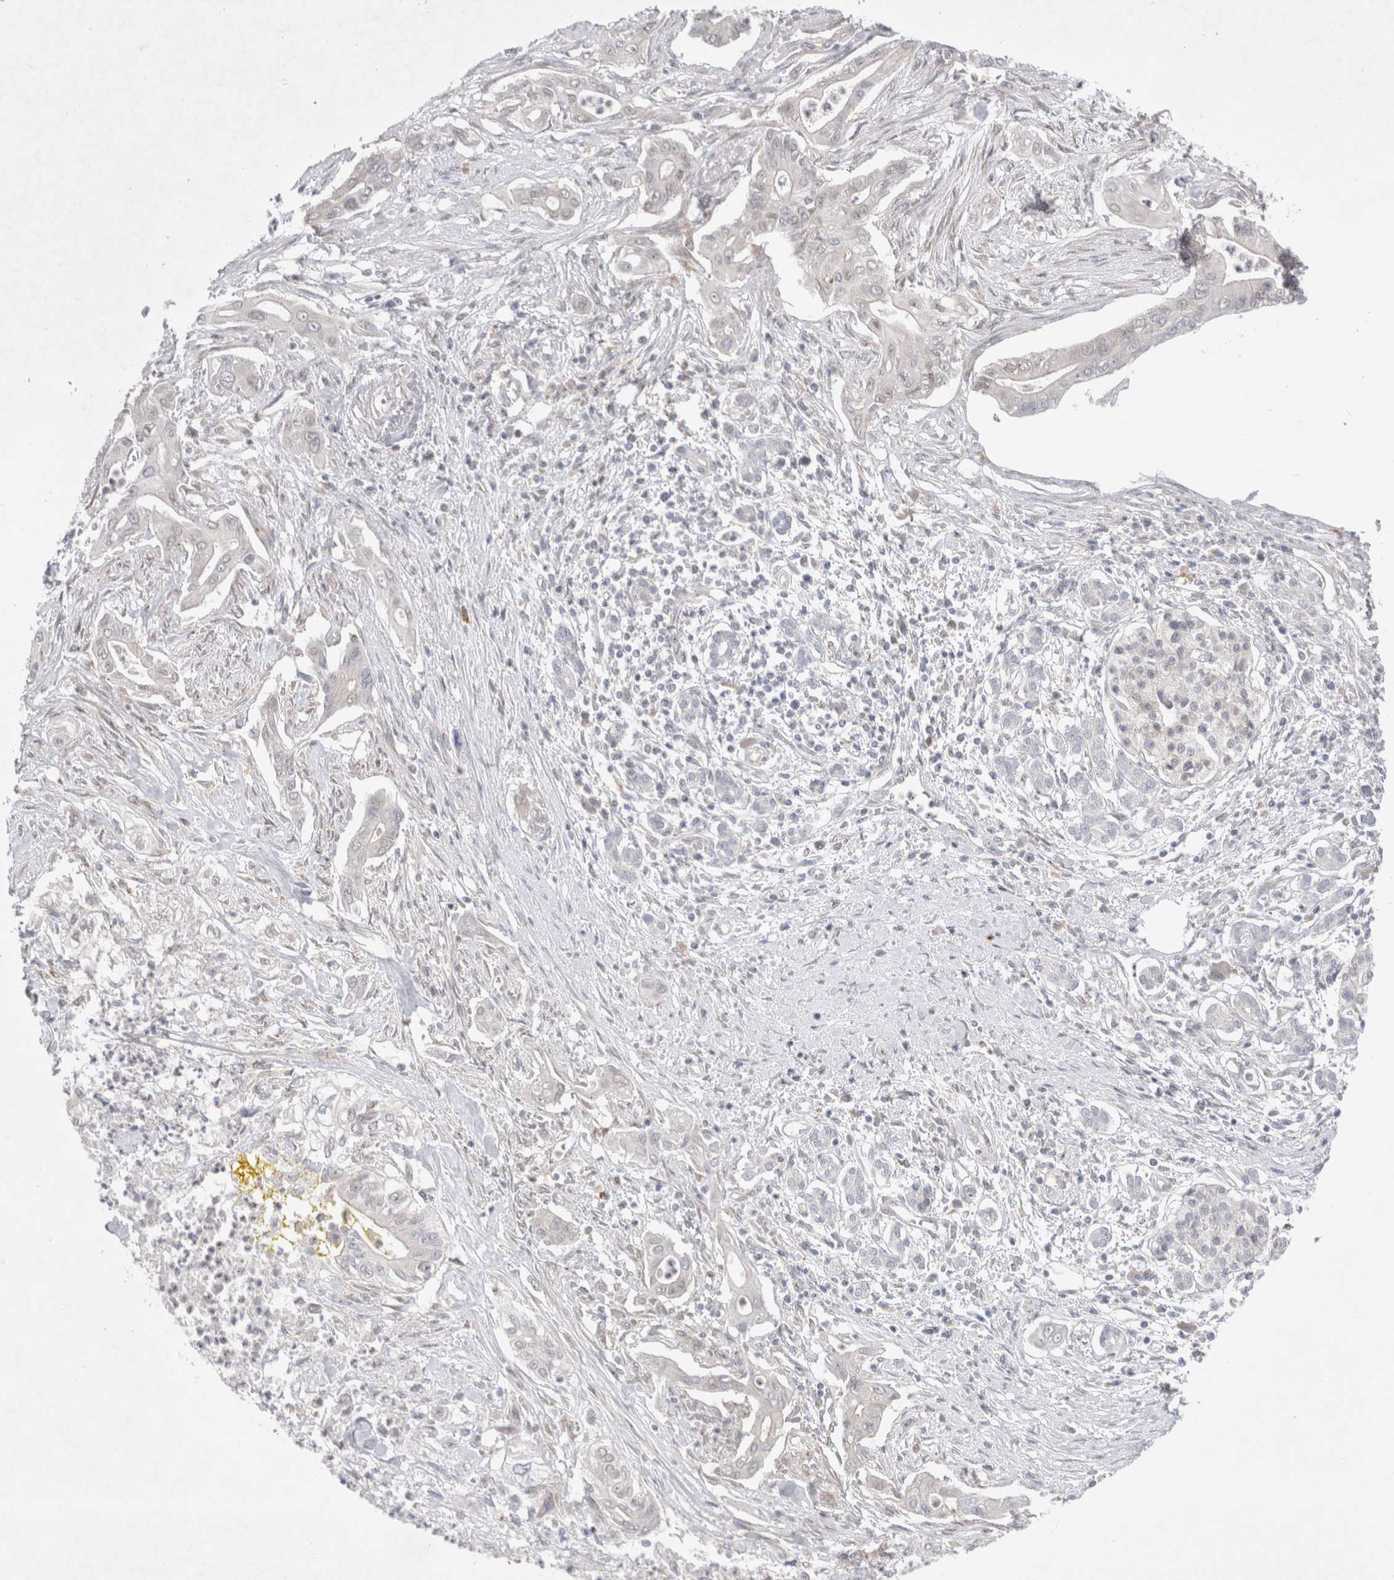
{"staining": {"intensity": "negative", "quantity": "none", "location": "none"}, "tissue": "pancreatic cancer", "cell_type": "Tumor cells", "image_type": "cancer", "snomed": [{"axis": "morphology", "description": "Adenocarcinoma, NOS"}, {"axis": "topography", "description": "Pancreas"}], "caption": "There is no significant positivity in tumor cells of pancreatic cancer (adenocarcinoma). (DAB (3,3'-diaminobenzidine) immunohistochemistry (IHC), high magnification).", "gene": "BICD2", "patient": {"sex": "male", "age": 58}}